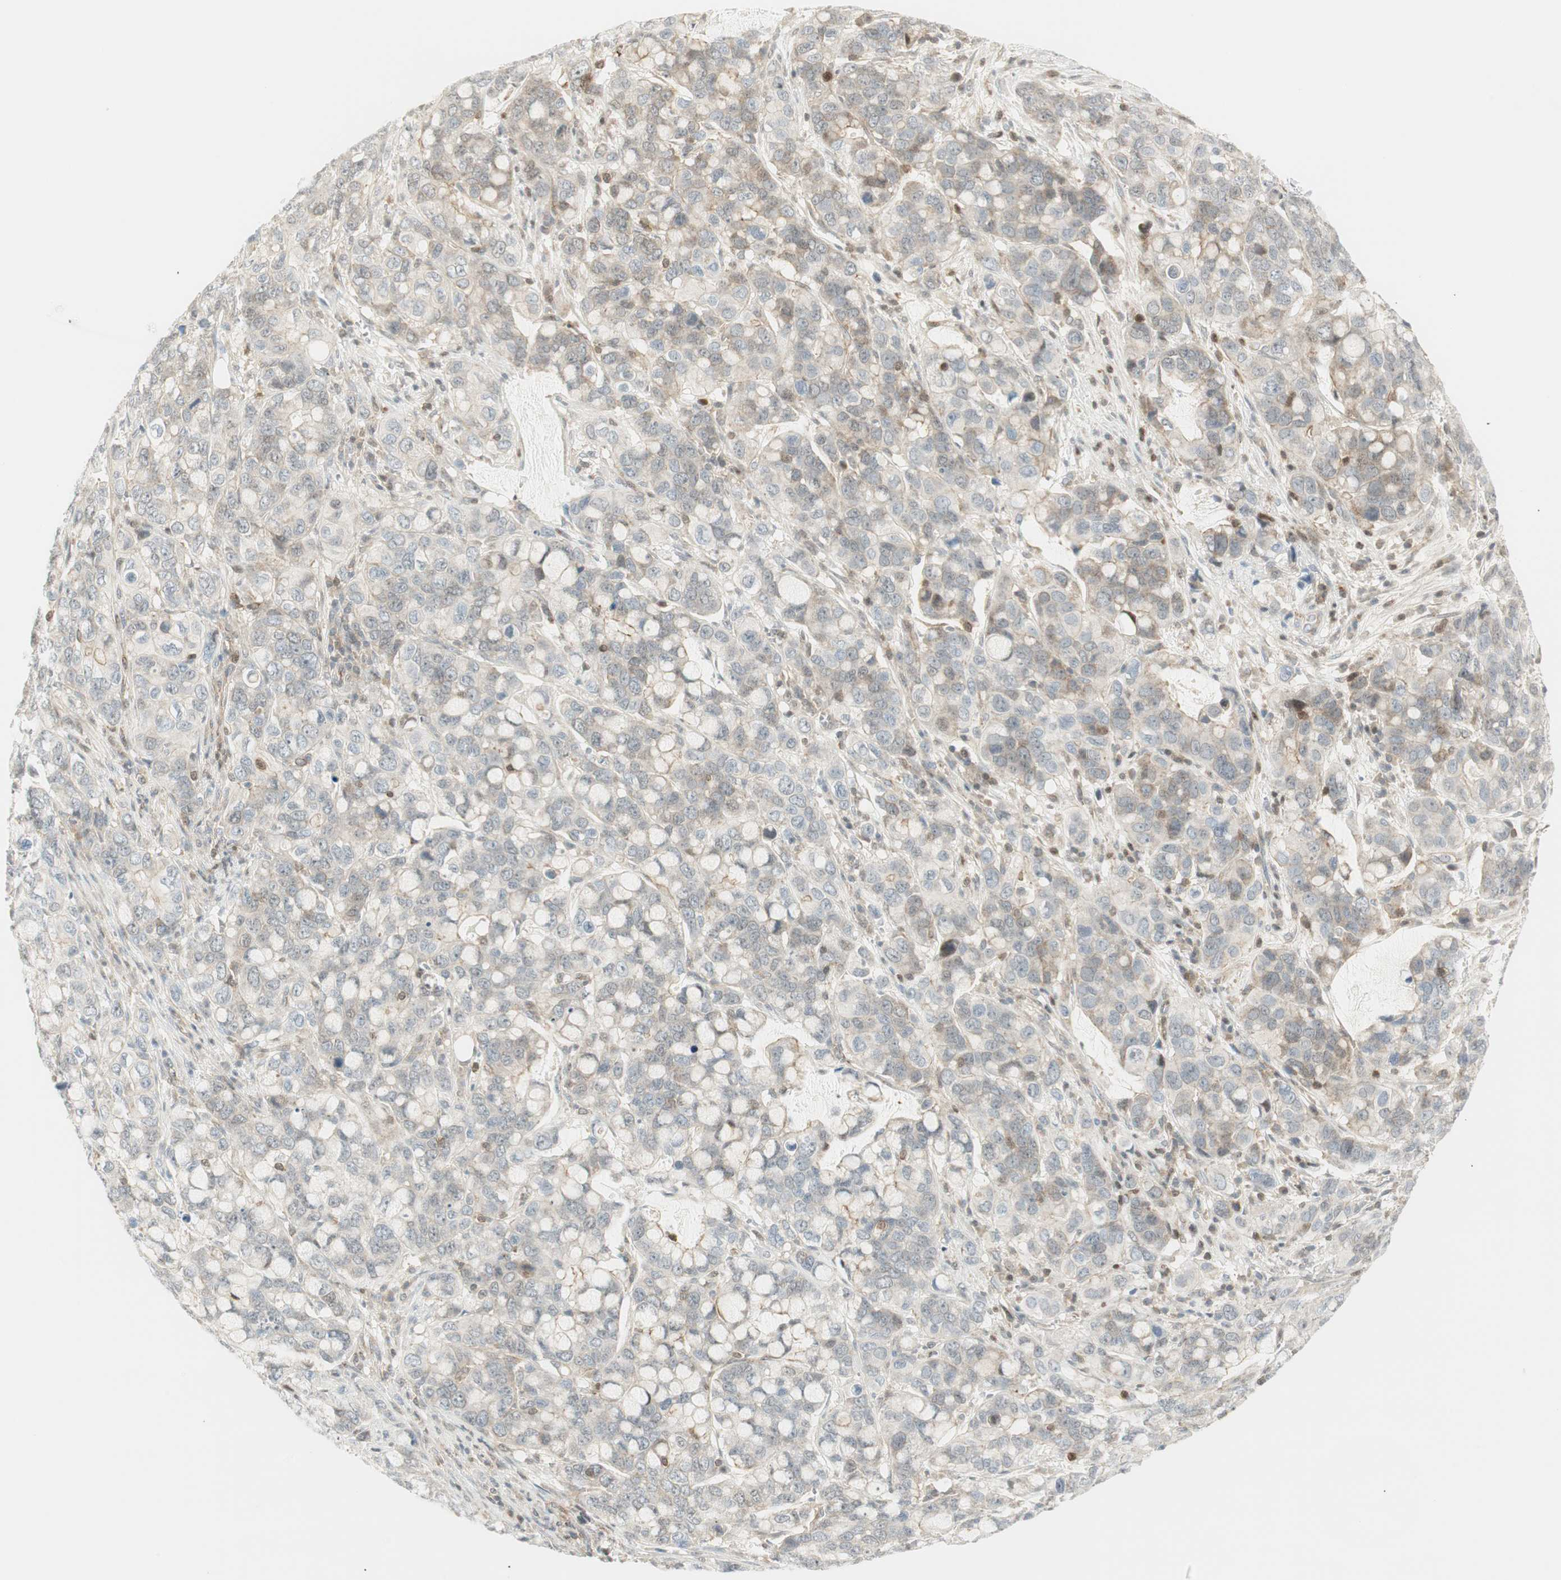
{"staining": {"intensity": "weak", "quantity": ">75%", "location": "cytoplasmic/membranous"}, "tissue": "stomach cancer", "cell_type": "Tumor cells", "image_type": "cancer", "snomed": [{"axis": "morphology", "description": "Adenocarcinoma, NOS"}, {"axis": "topography", "description": "Stomach, lower"}], "caption": "Immunohistochemical staining of human stomach adenocarcinoma reveals low levels of weak cytoplasmic/membranous protein staining in about >75% of tumor cells.", "gene": "PPP1CA", "patient": {"sex": "male", "age": 84}}